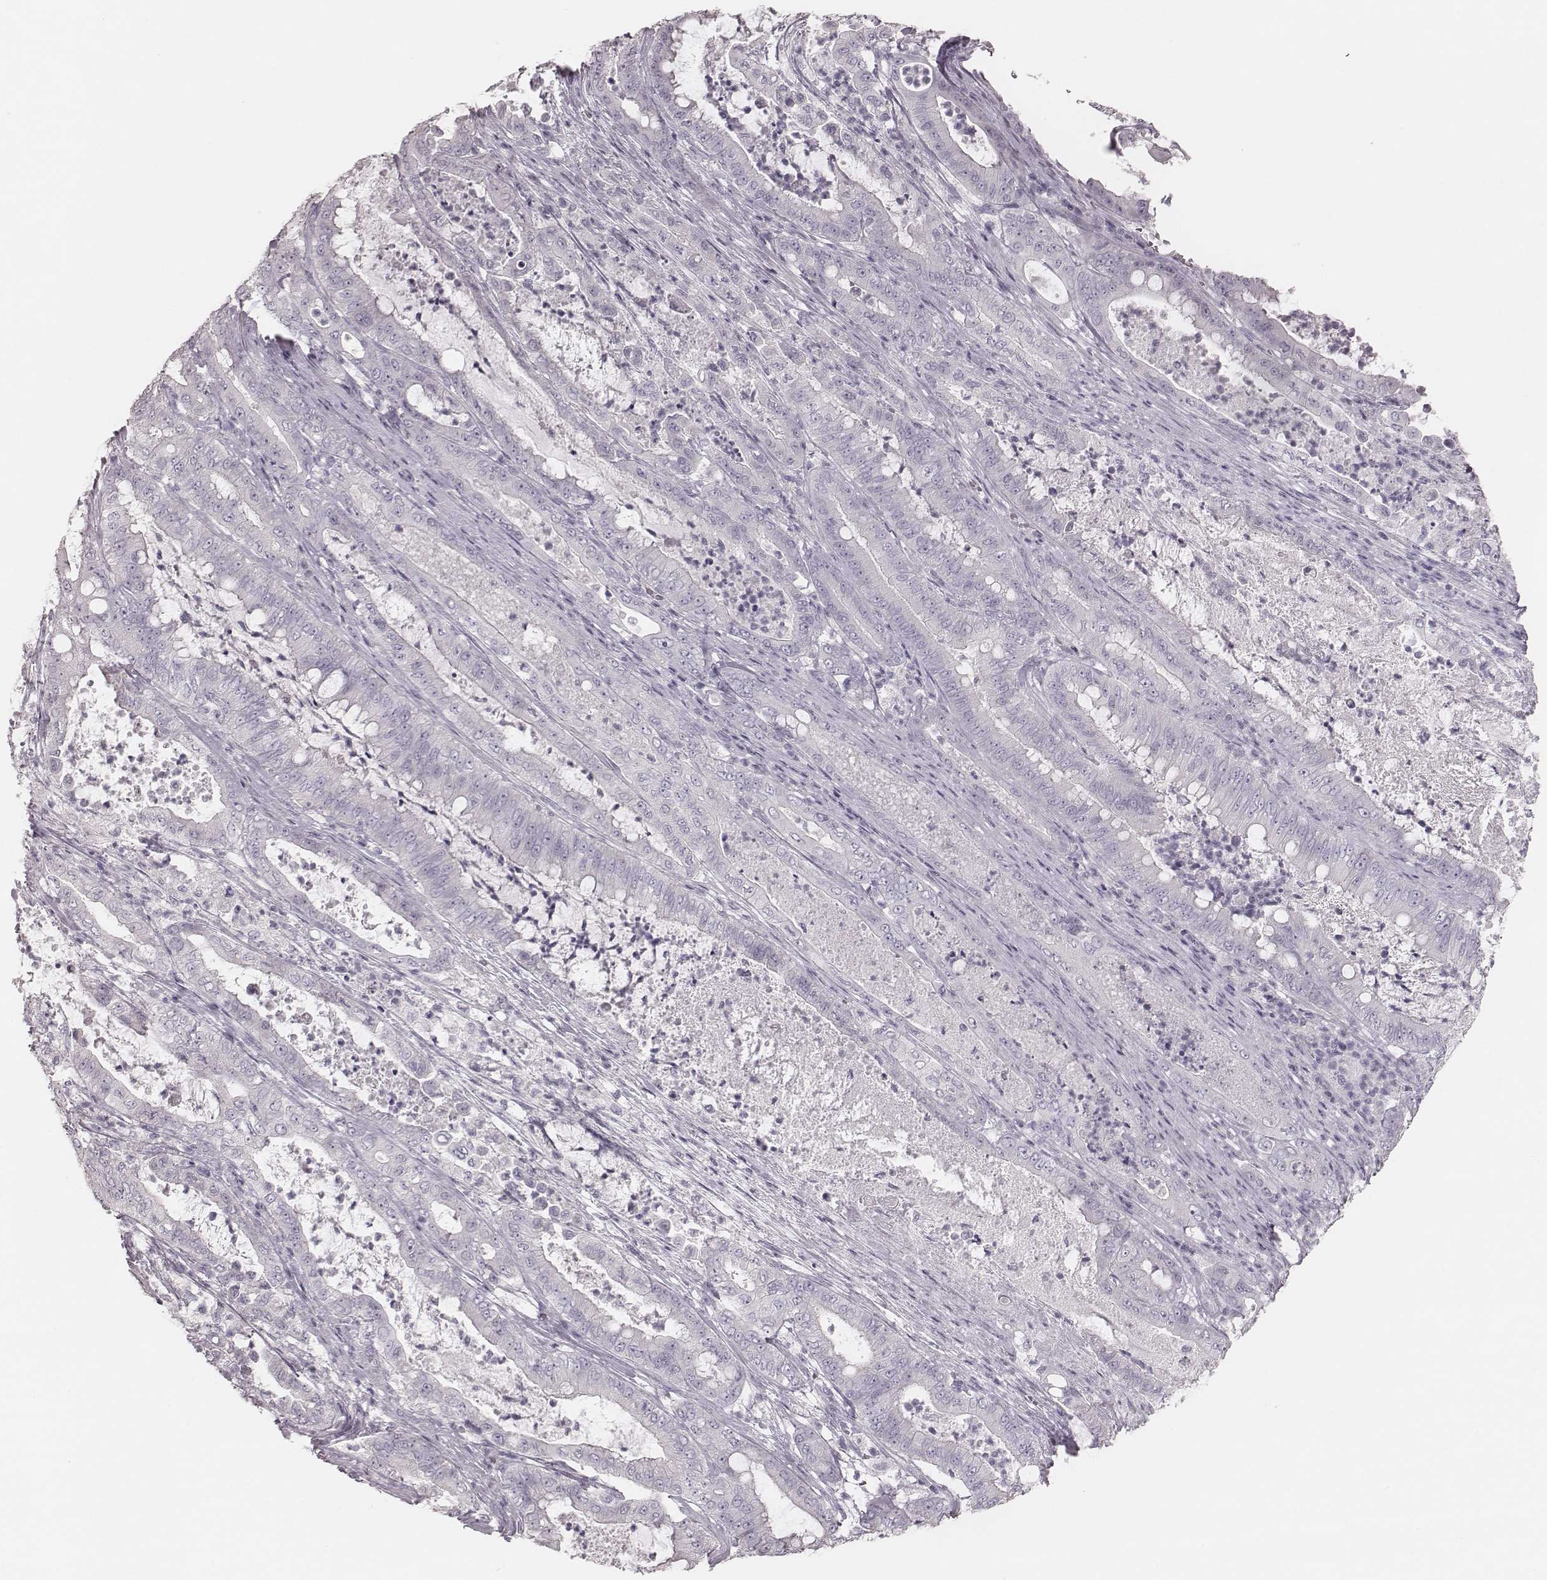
{"staining": {"intensity": "negative", "quantity": "none", "location": "none"}, "tissue": "pancreatic cancer", "cell_type": "Tumor cells", "image_type": "cancer", "snomed": [{"axis": "morphology", "description": "Adenocarcinoma, NOS"}, {"axis": "topography", "description": "Pancreas"}], "caption": "Pancreatic cancer was stained to show a protein in brown. There is no significant positivity in tumor cells.", "gene": "ZP4", "patient": {"sex": "male", "age": 71}}